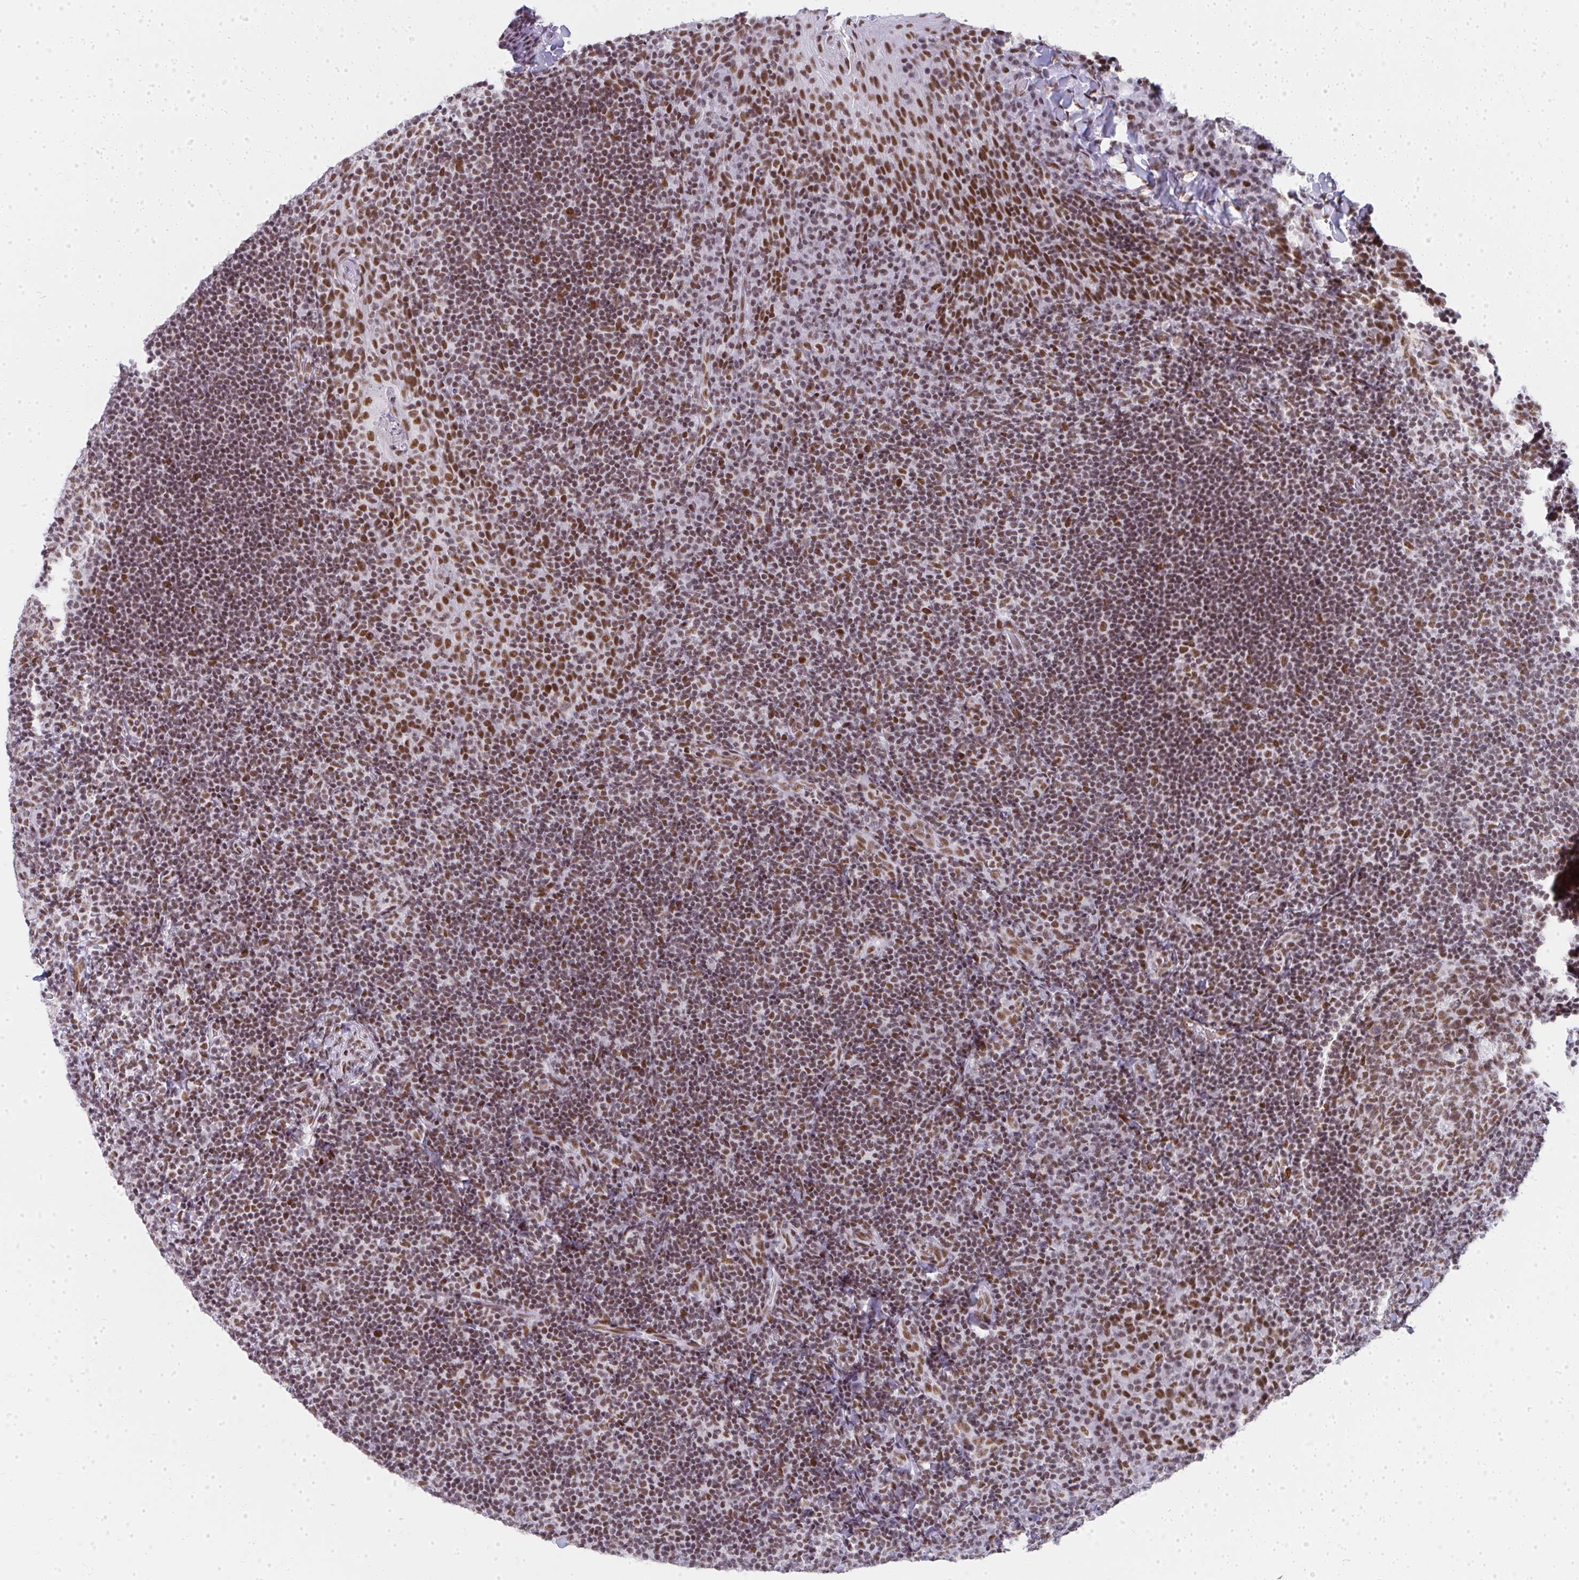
{"staining": {"intensity": "moderate", "quantity": ">75%", "location": "nuclear"}, "tissue": "tonsil", "cell_type": "Germinal center cells", "image_type": "normal", "snomed": [{"axis": "morphology", "description": "Normal tissue, NOS"}, {"axis": "topography", "description": "Tonsil"}], "caption": "Protein staining reveals moderate nuclear positivity in about >75% of germinal center cells in normal tonsil. Nuclei are stained in blue.", "gene": "CREBBP", "patient": {"sex": "male", "age": 17}}